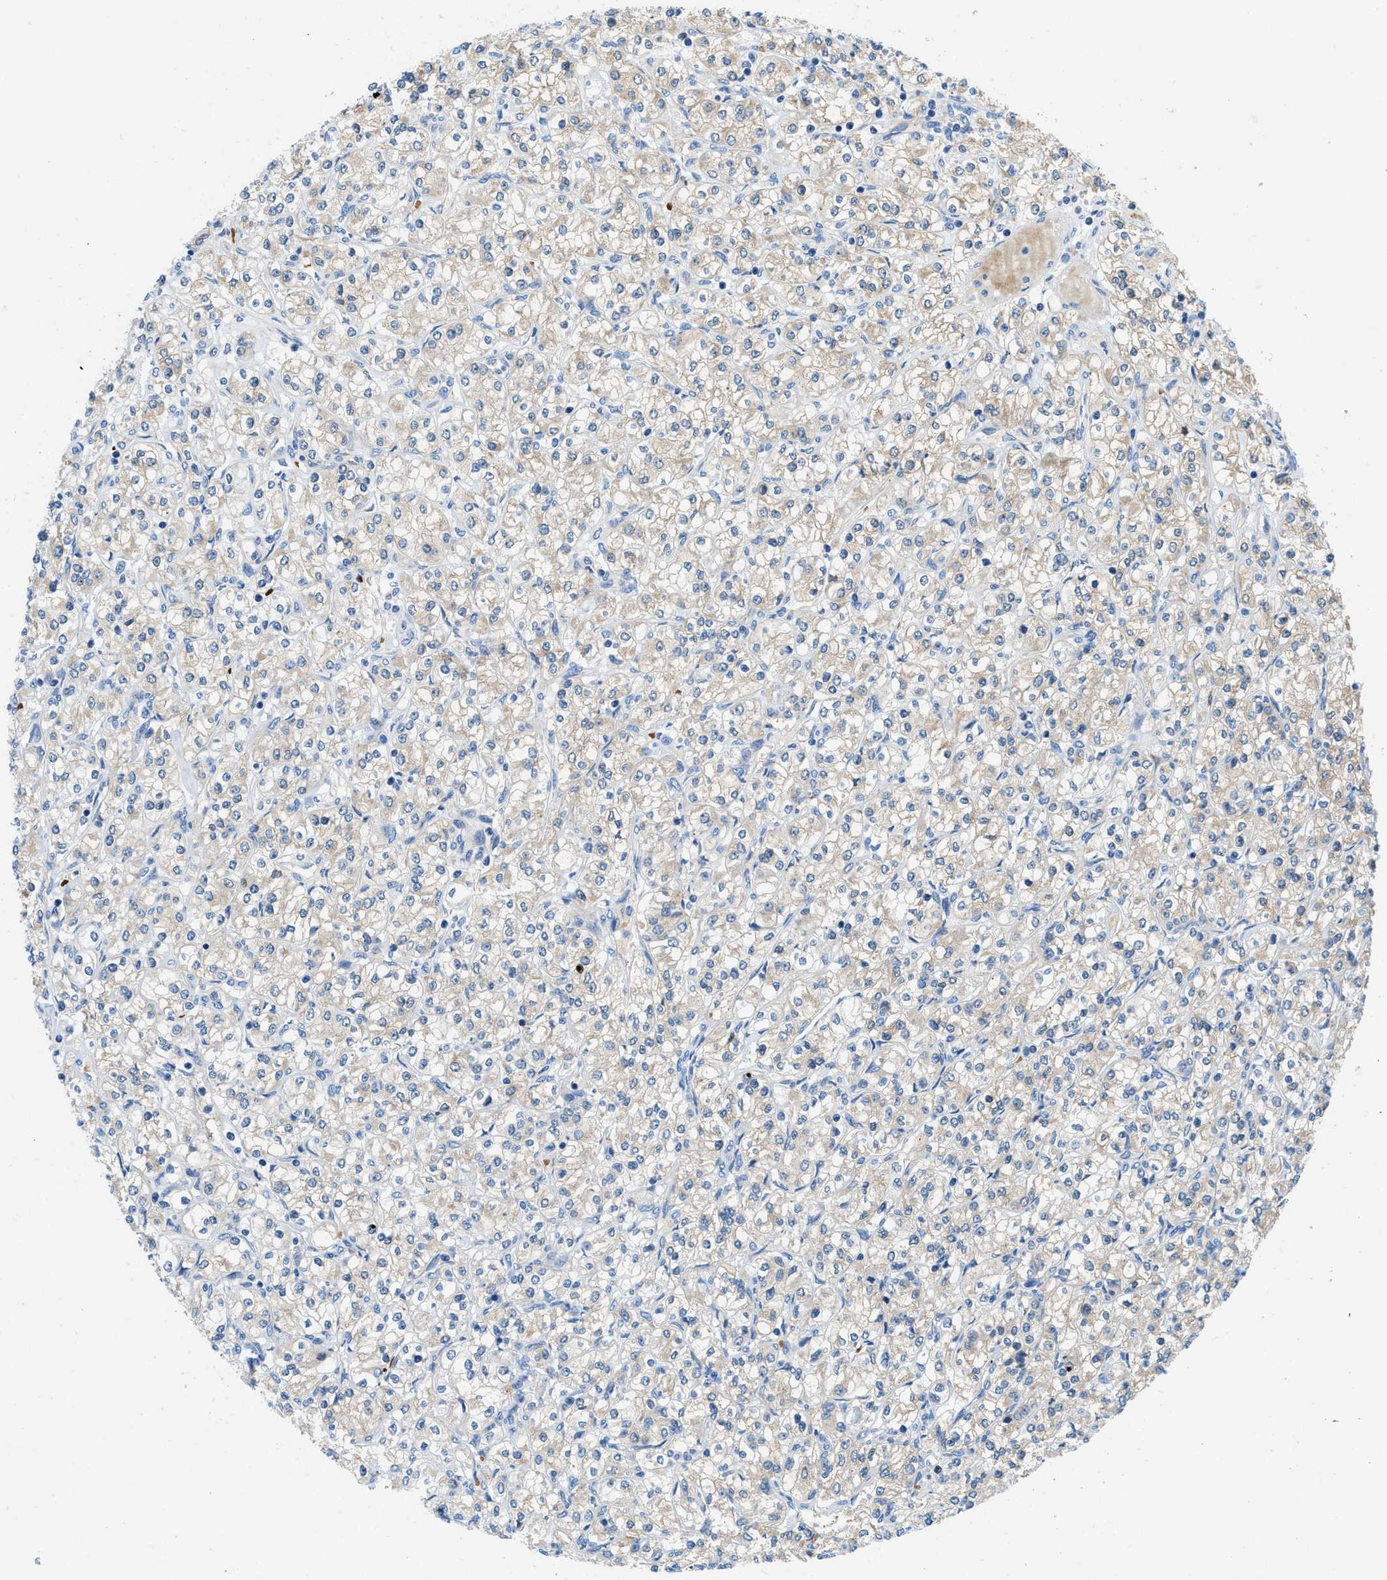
{"staining": {"intensity": "negative", "quantity": "none", "location": "none"}, "tissue": "renal cancer", "cell_type": "Tumor cells", "image_type": "cancer", "snomed": [{"axis": "morphology", "description": "Adenocarcinoma, NOS"}, {"axis": "topography", "description": "Kidney"}], "caption": "This is an IHC image of human renal adenocarcinoma. There is no positivity in tumor cells.", "gene": "ZNF831", "patient": {"sex": "male", "age": 77}}